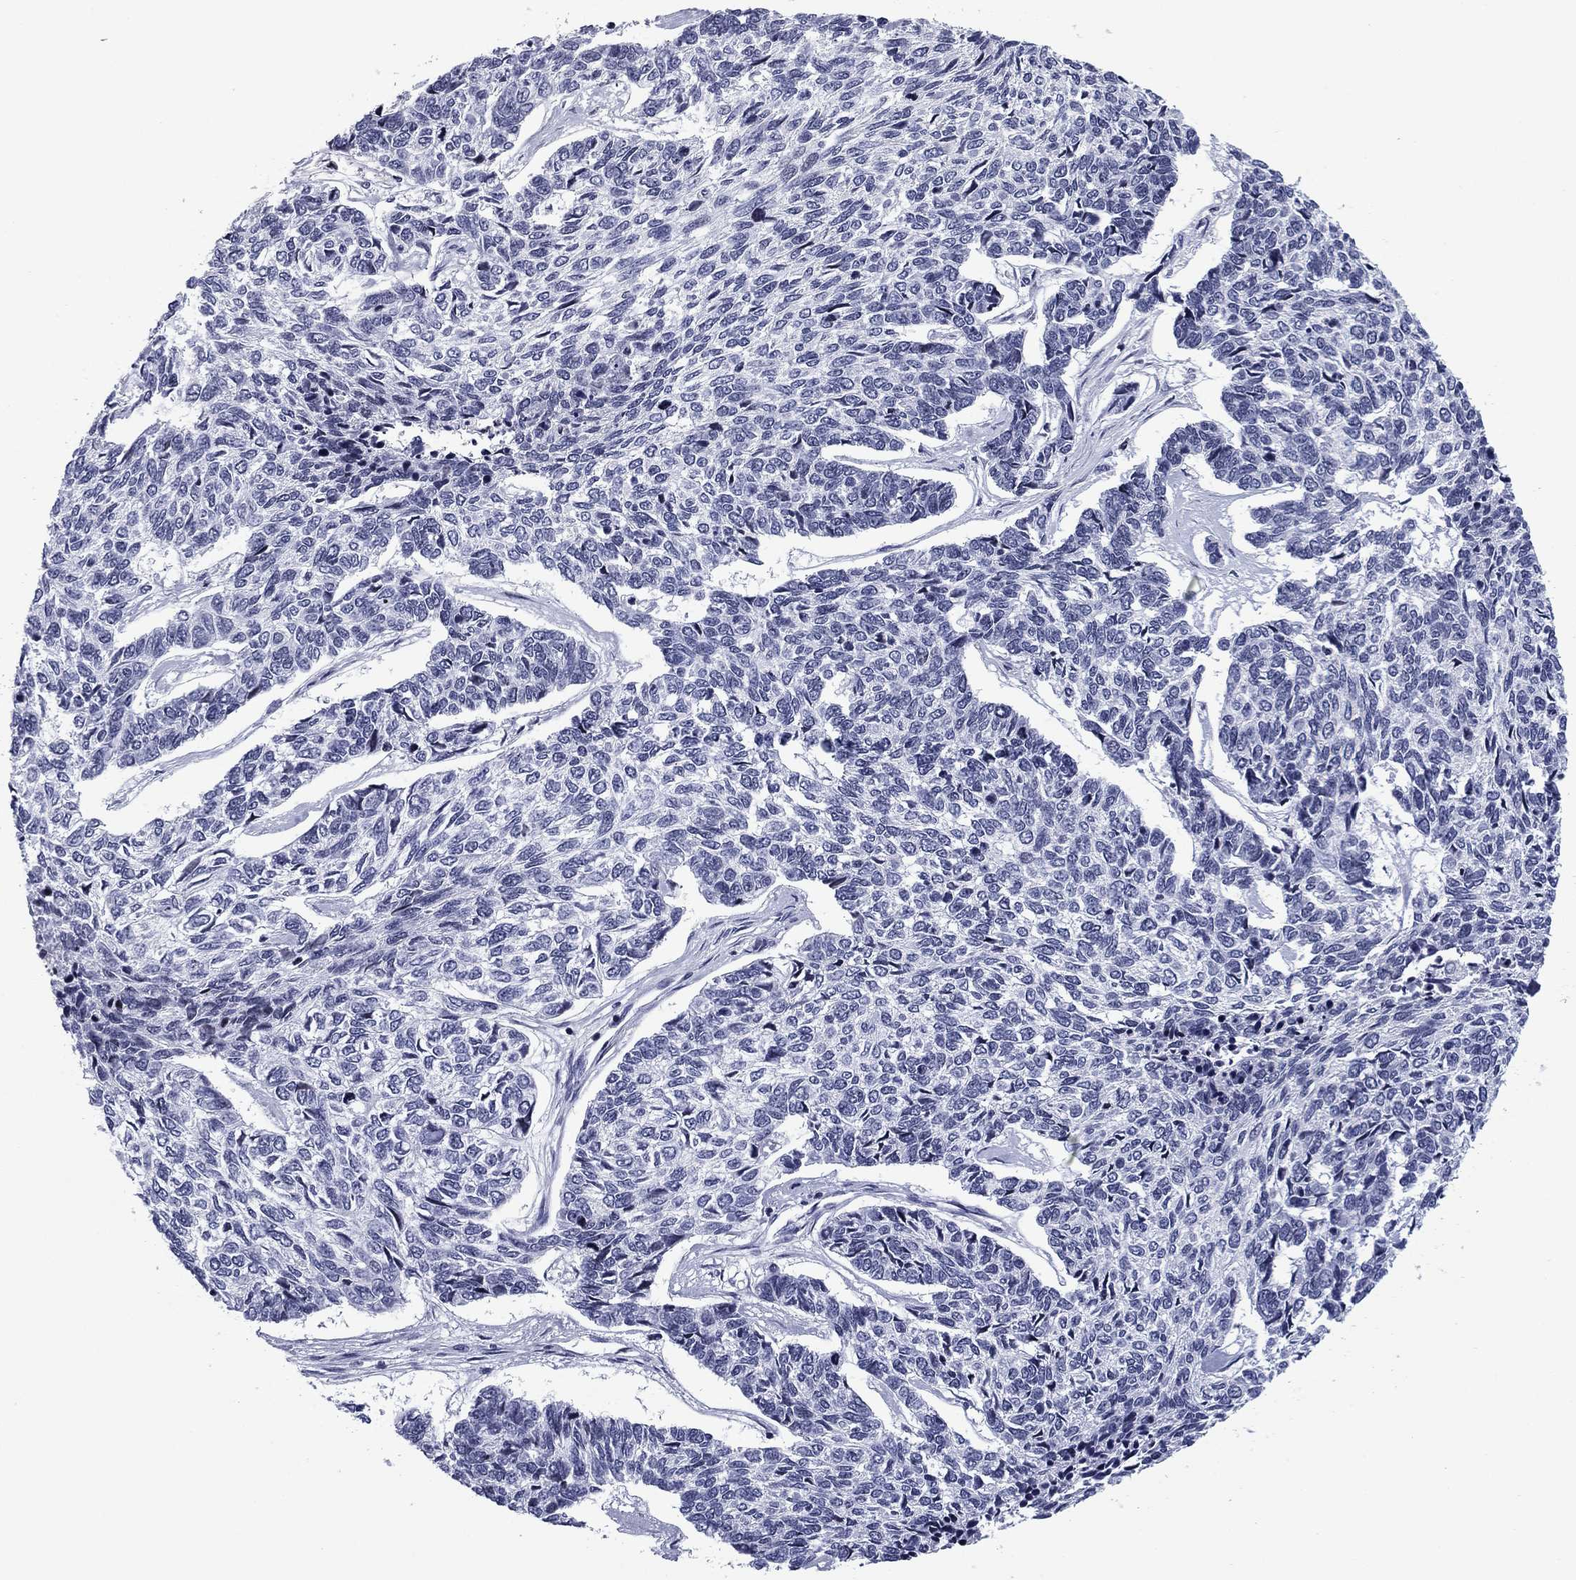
{"staining": {"intensity": "negative", "quantity": "none", "location": "none"}, "tissue": "skin cancer", "cell_type": "Tumor cells", "image_type": "cancer", "snomed": [{"axis": "morphology", "description": "Basal cell carcinoma"}, {"axis": "topography", "description": "Skin"}], "caption": "A histopathology image of human skin basal cell carcinoma is negative for staining in tumor cells.", "gene": "CCDC144A", "patient": {"sex": "female", "age": 65}}